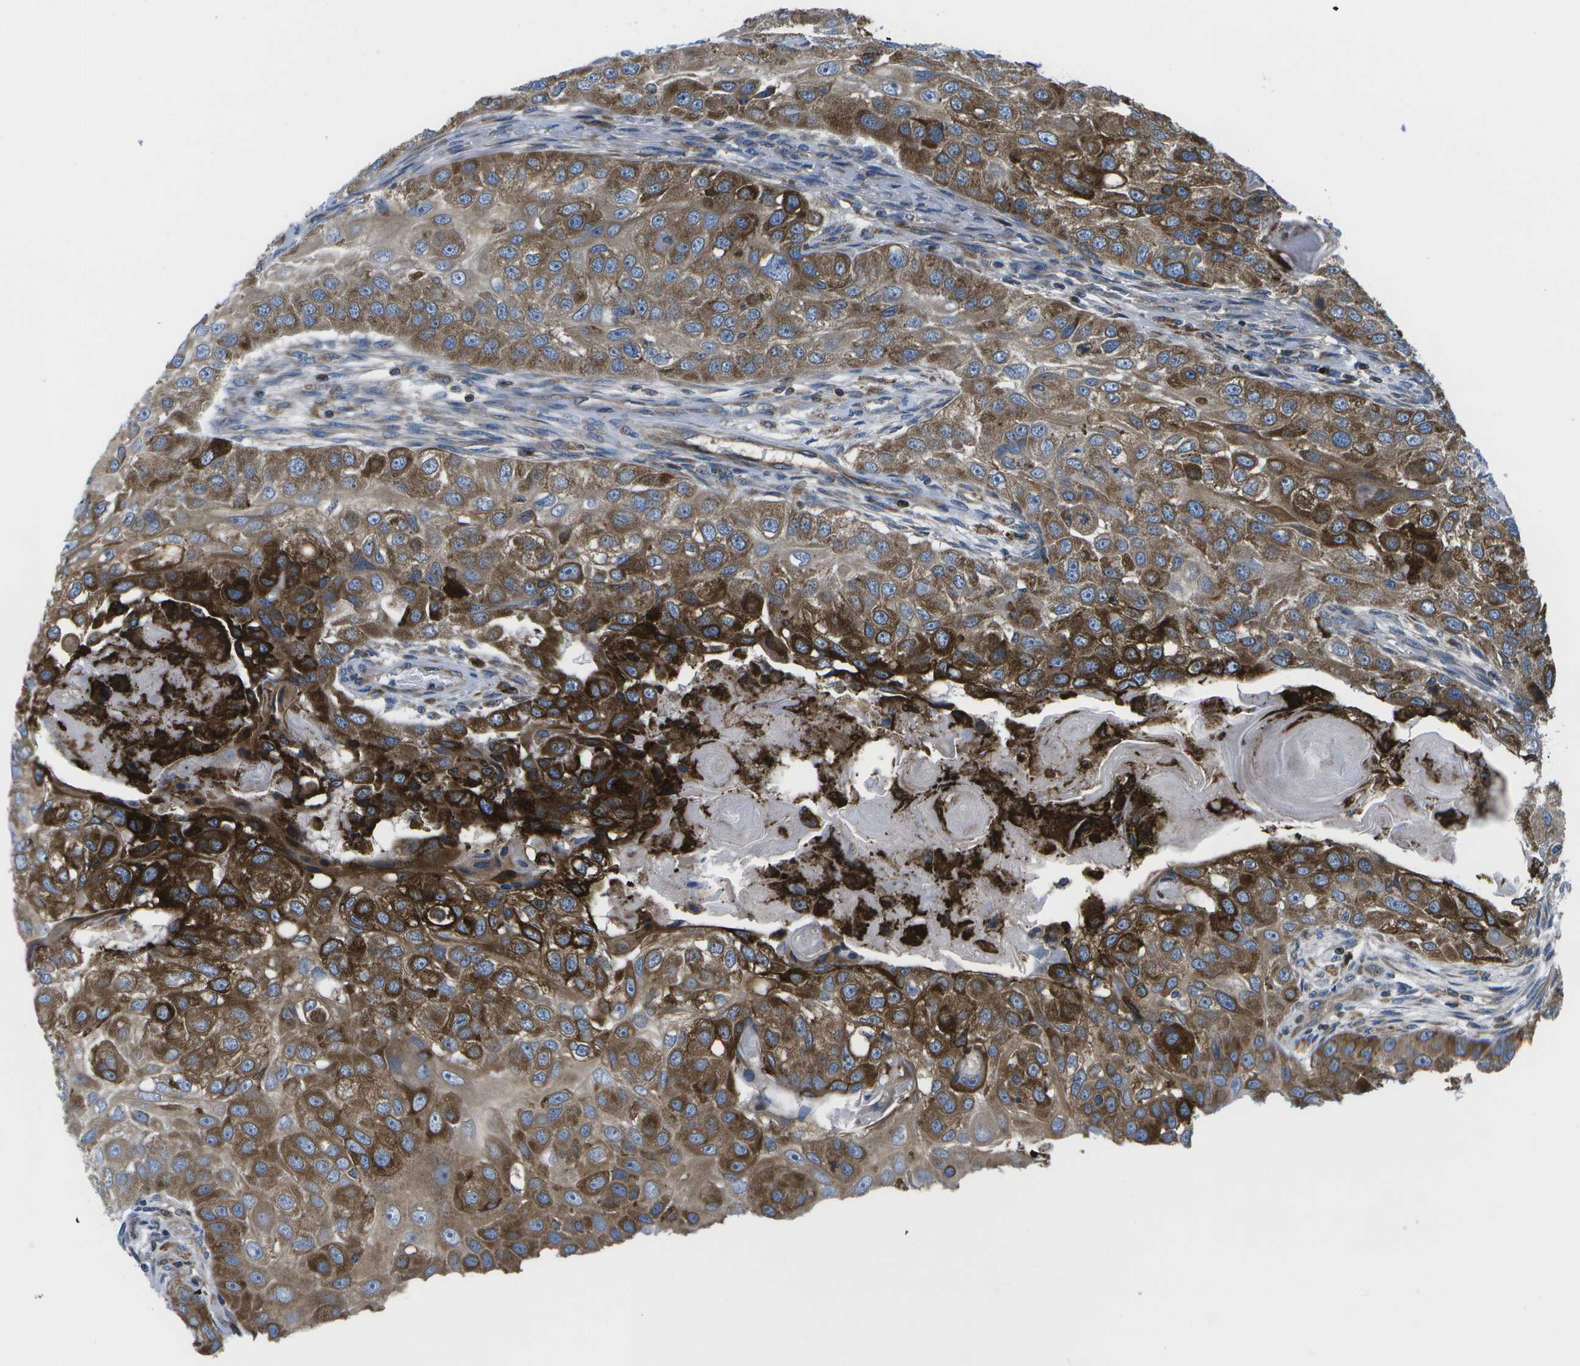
{"staining": {"intensity": "moderate", "quantity": ">75%", "location": "cytoplasmic/membranous"}, "tissue": "head and neck cancer", "cell_type": "Tumor cells", "image_type": "cancer", "snomed": [{"axis": "morphology", "description": "Normal tissue, NOS"}, {"axis": "morphology", "description": "Squamous cell carcinoma, NOS"}, {"axis": "topography", "description": "Skeletal muscle"}, {"axis": "topography", "description": "Head-Neck"}], "caption": "This image reveals IHC staining of head and neck cancer, with medium moderate cytoplasmic/membranous staining in about >75% of tumor cells.", "gene": "GDF5", "patient": {"sex": "male", "age": 51}}